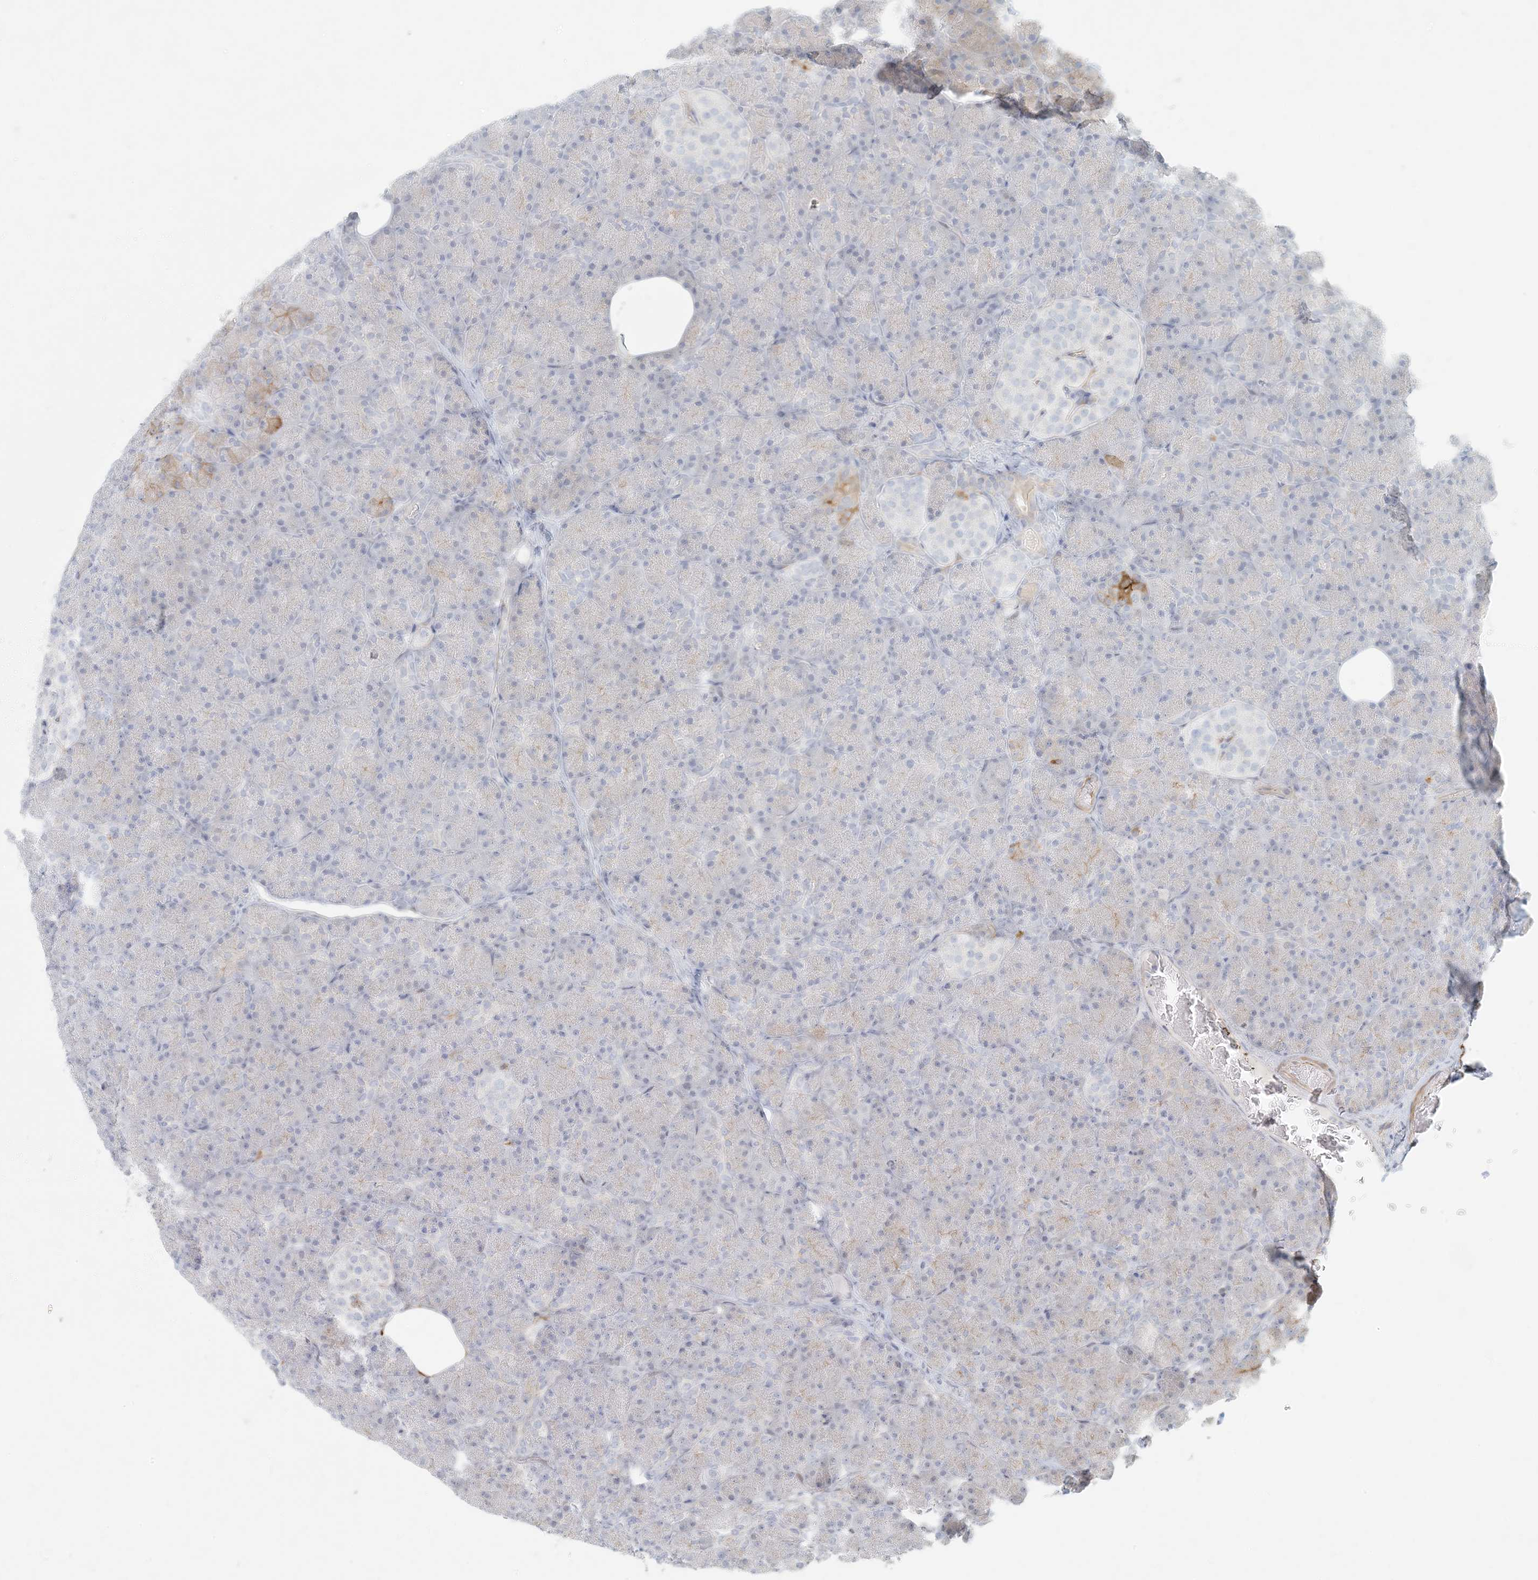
{"staining": {"intensity": "moderate", "quantity": "<25%", "location": "cytoplasmic/membranous"}, "tissue": "pancreas", "cell_type": "Exocrine glandular cells", "image_type": "normal", "snomed": [{"axis": "morphology", "description": "Normal tissue, NOS"}, {"axis": "topography", "description": "Pancreas"}], "caption": "This image demonstrates IHC staining of benign human pancreas, with low moderate cytoplasmic/membranous staining in approximately <25% of exocrine glandular cells.", "gene": "BCORL1", "patient": {"sex": "female", "age": 43}}